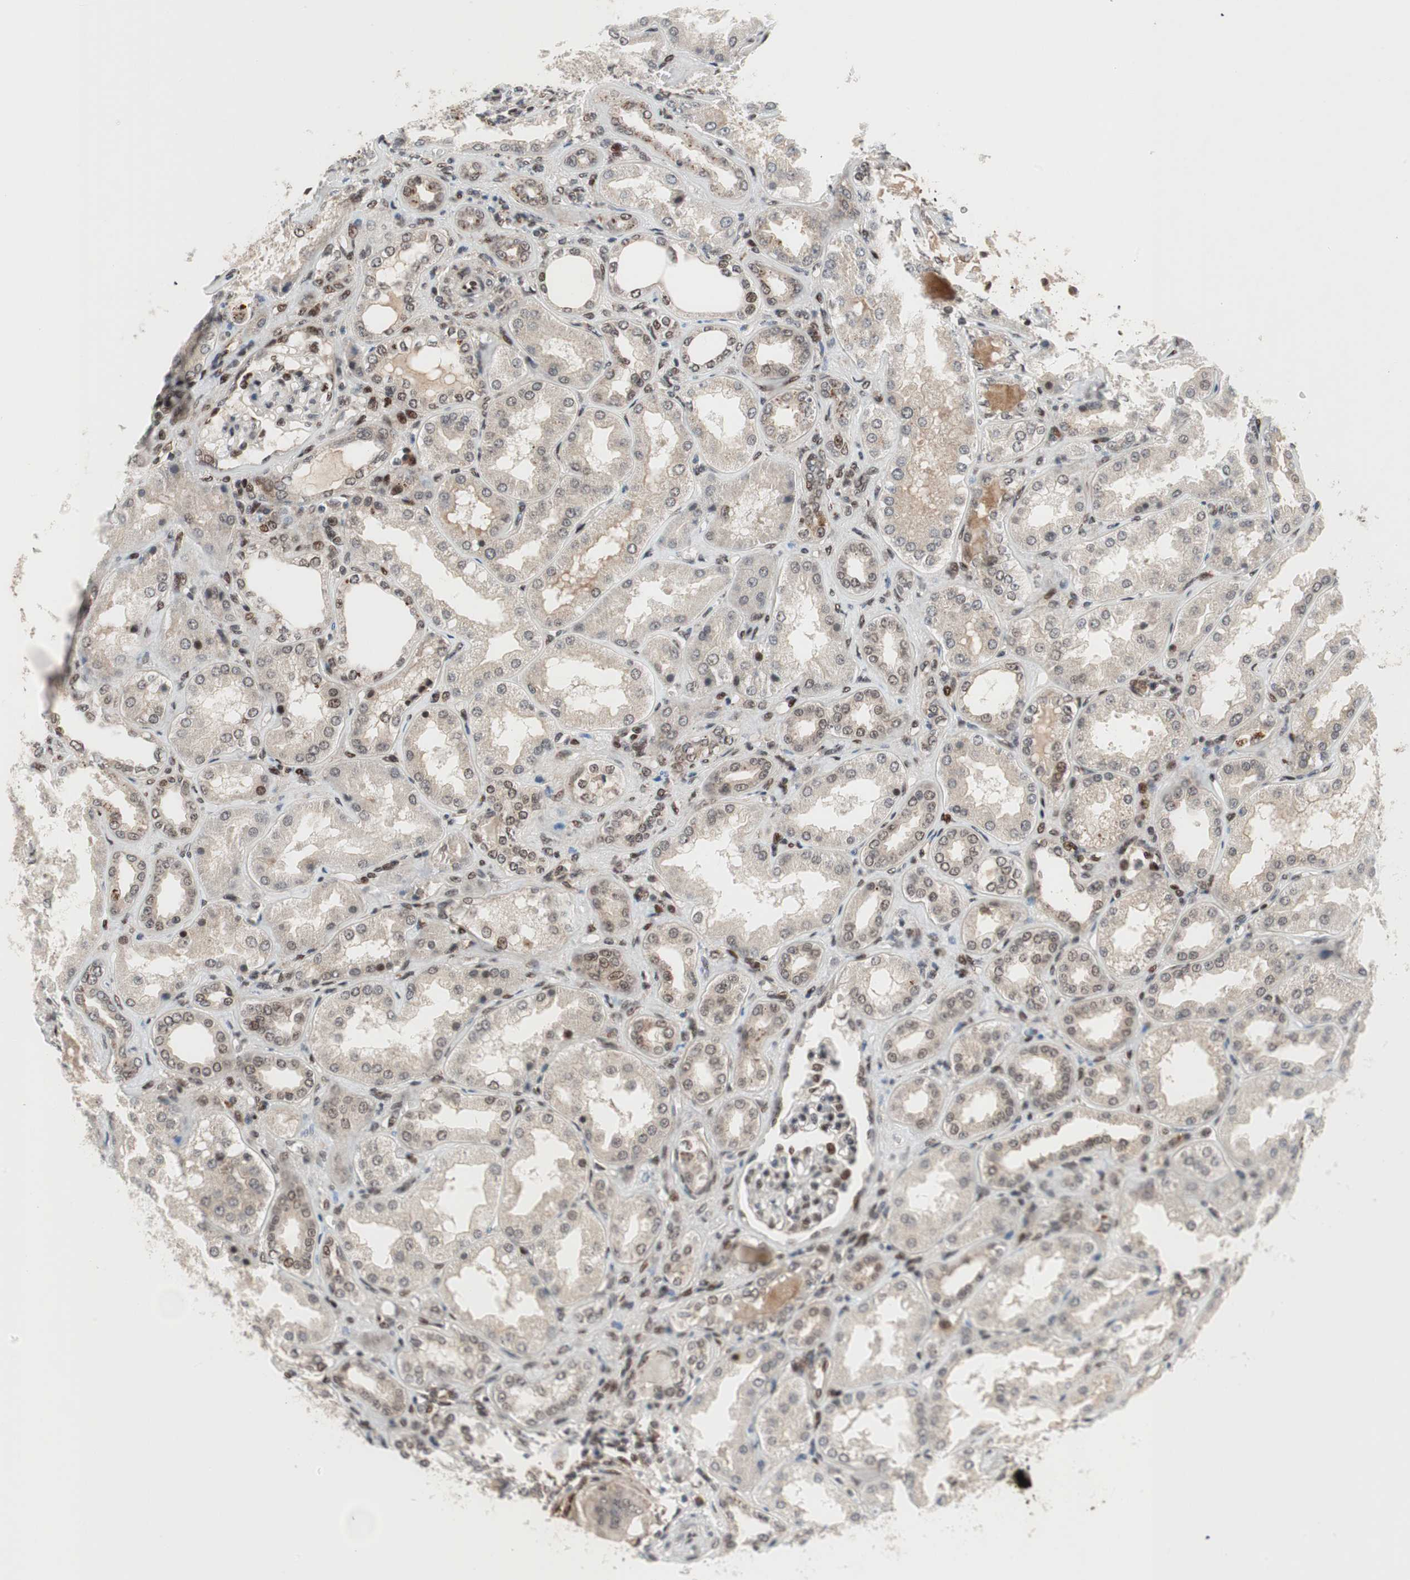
{"staining": {"intensity": "strong", "quantity": ">75%", "location": "nuclear"}, "tissue": "kidney", "cell_type": "Cells in glomeruli", "image_type": "normal", "snomed": [{"axis": "morphology", "description": "Normal tissue, NOS"}, {"axis": "topography", "description": "Kidney"}], "caption": "An image of kidney stained for a protein displays strong nuclear brown staining in cells in glomeruli. The staining was performed using DAB, with brown indicating positive protein expression. Nuclei are stained blue with hematoxylin.", "gene": "TCF12", "patient": {"sex": "female", "age": 56}}